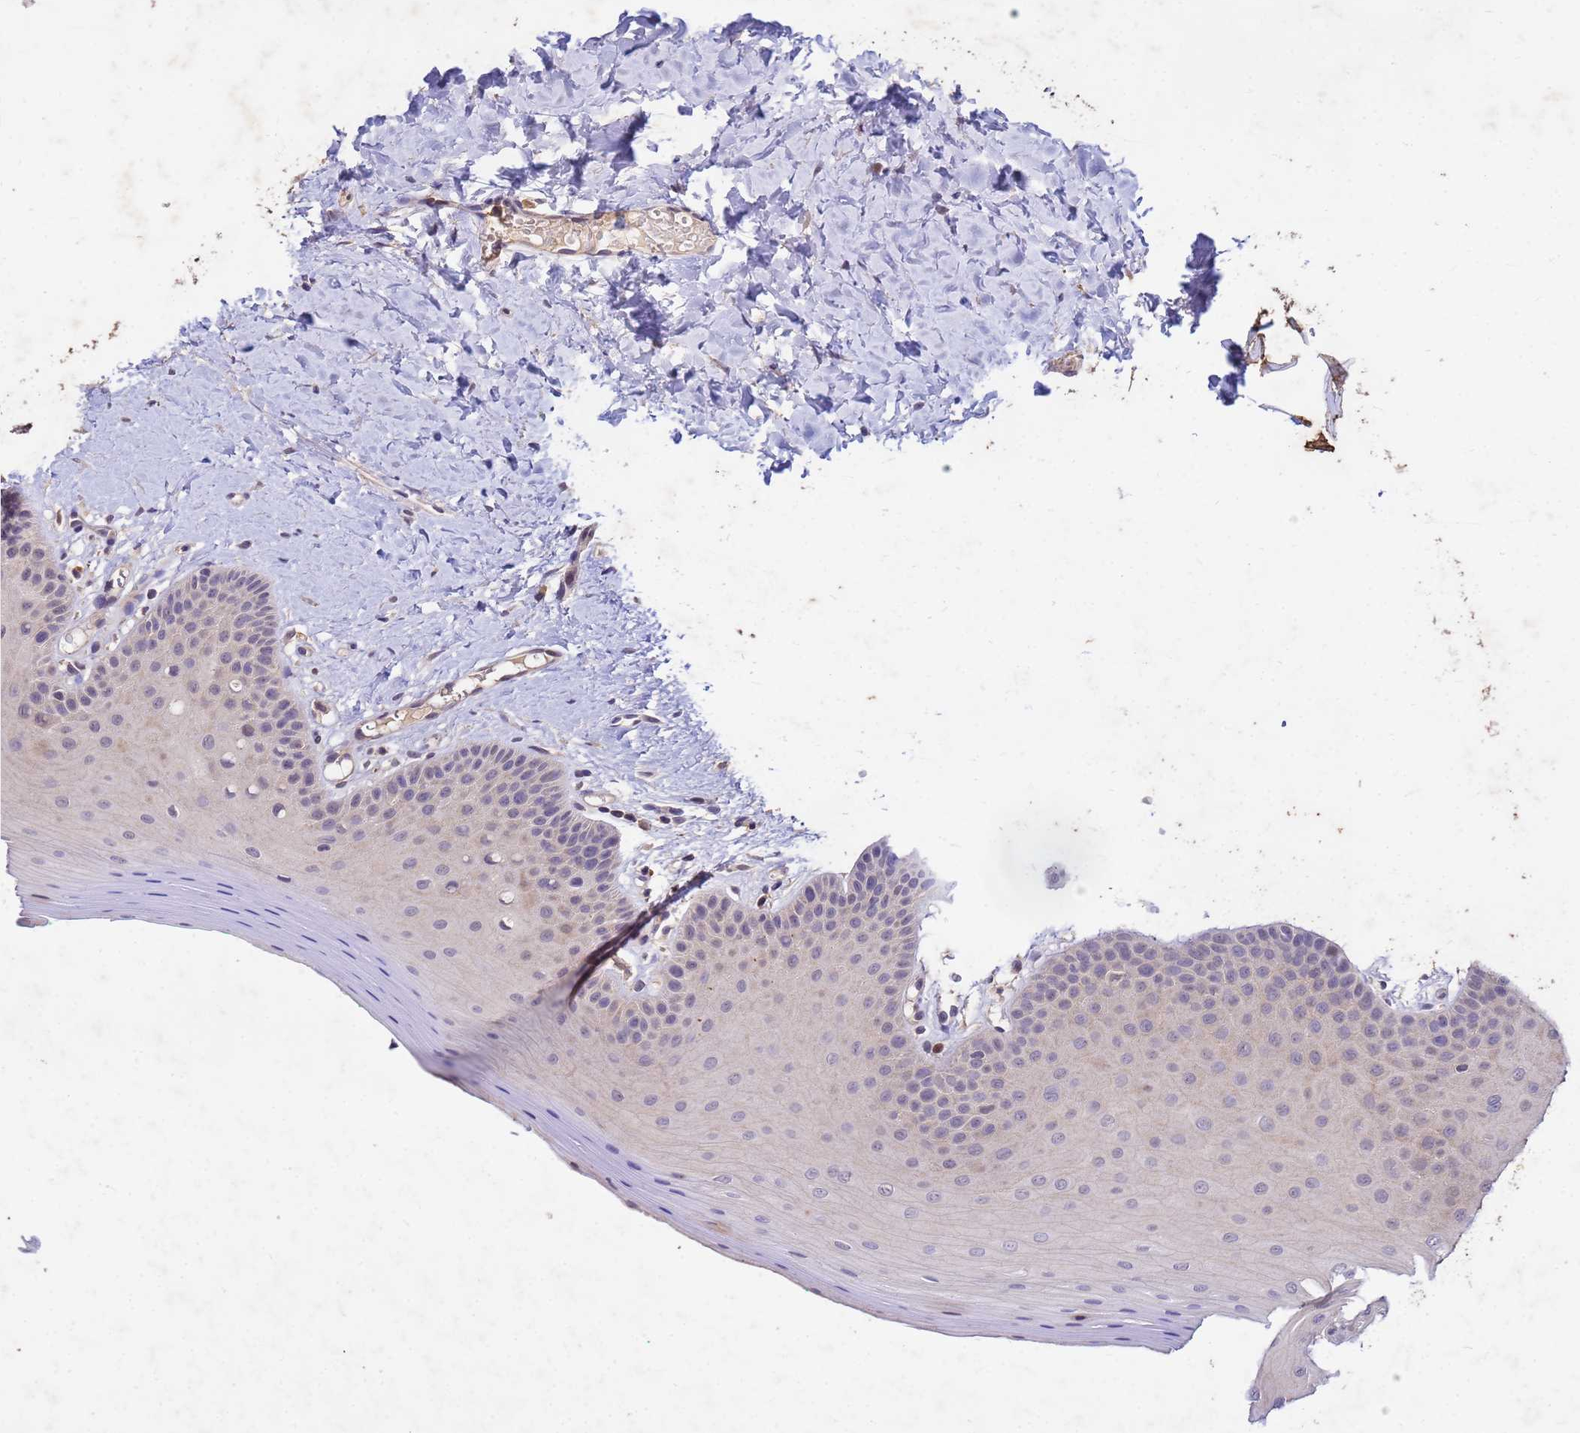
{"staining": {"intensity": "weak", "quantity": "<25%", "location": "nuclear"}, "tissue": "oral mucosa", "cell_type": "Squamous epithelial cells", "image_type": "normal", "snomed": [{"axis": "morphology", "description": "Normal tissue, NOS"}, {"axis": "topography", "description": "Oral tissue"}], "caption": "Squamous epithelial cells are negative for brown protein staining in normal oral mucosa. (DAB immunohistochemistry (IHC) visualized using brightfield microscopy, high magnification).", "gene": "TOR4A", "patient": {"sex": "female", "age": 67}}